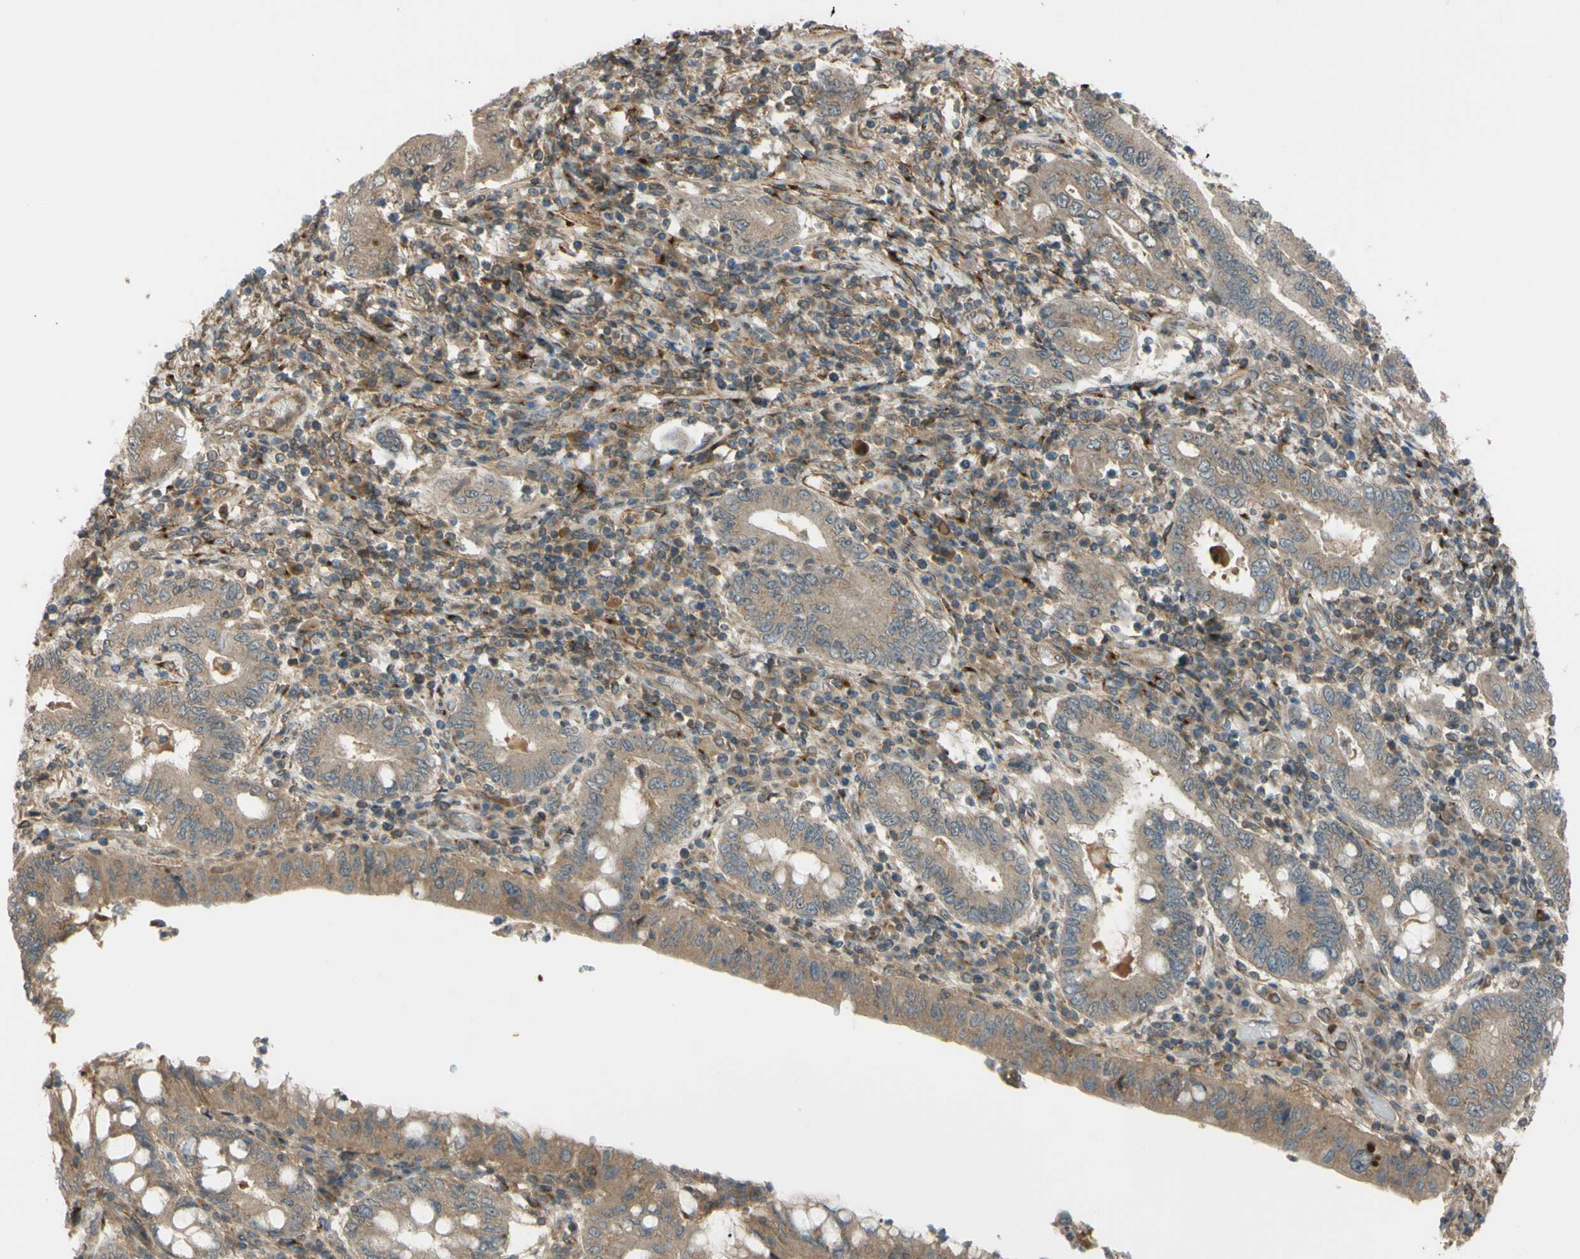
{"staining": {"intensity": "weak", "quantity": ">75%", "location": "cytoplasmic/membranous"}, "tissue": "stomach cancer", "cell_type": "Tumor cells", "image_type": "cancer", "snomed": [{"axis": "morphology", "description": "Normal tissue, NOS"}, {"axis": "morphology", "description": "Adenocarcinoma, NOS"}, {"axis": "topography", "description": "Esophagus"}, {"axis": "topography", "description": "Stomach, upper"}, {"axis": "topography", "description": "Peripheral nerve tissue"}], "caption": "Protein staining exhibits weak cytoplasmic/membranous expression in approximately >75% of tumor cells in stomach cancer (adenocarcinoma).", "gene": "FLII", "patient": {"sex": "male", "age": 62}}